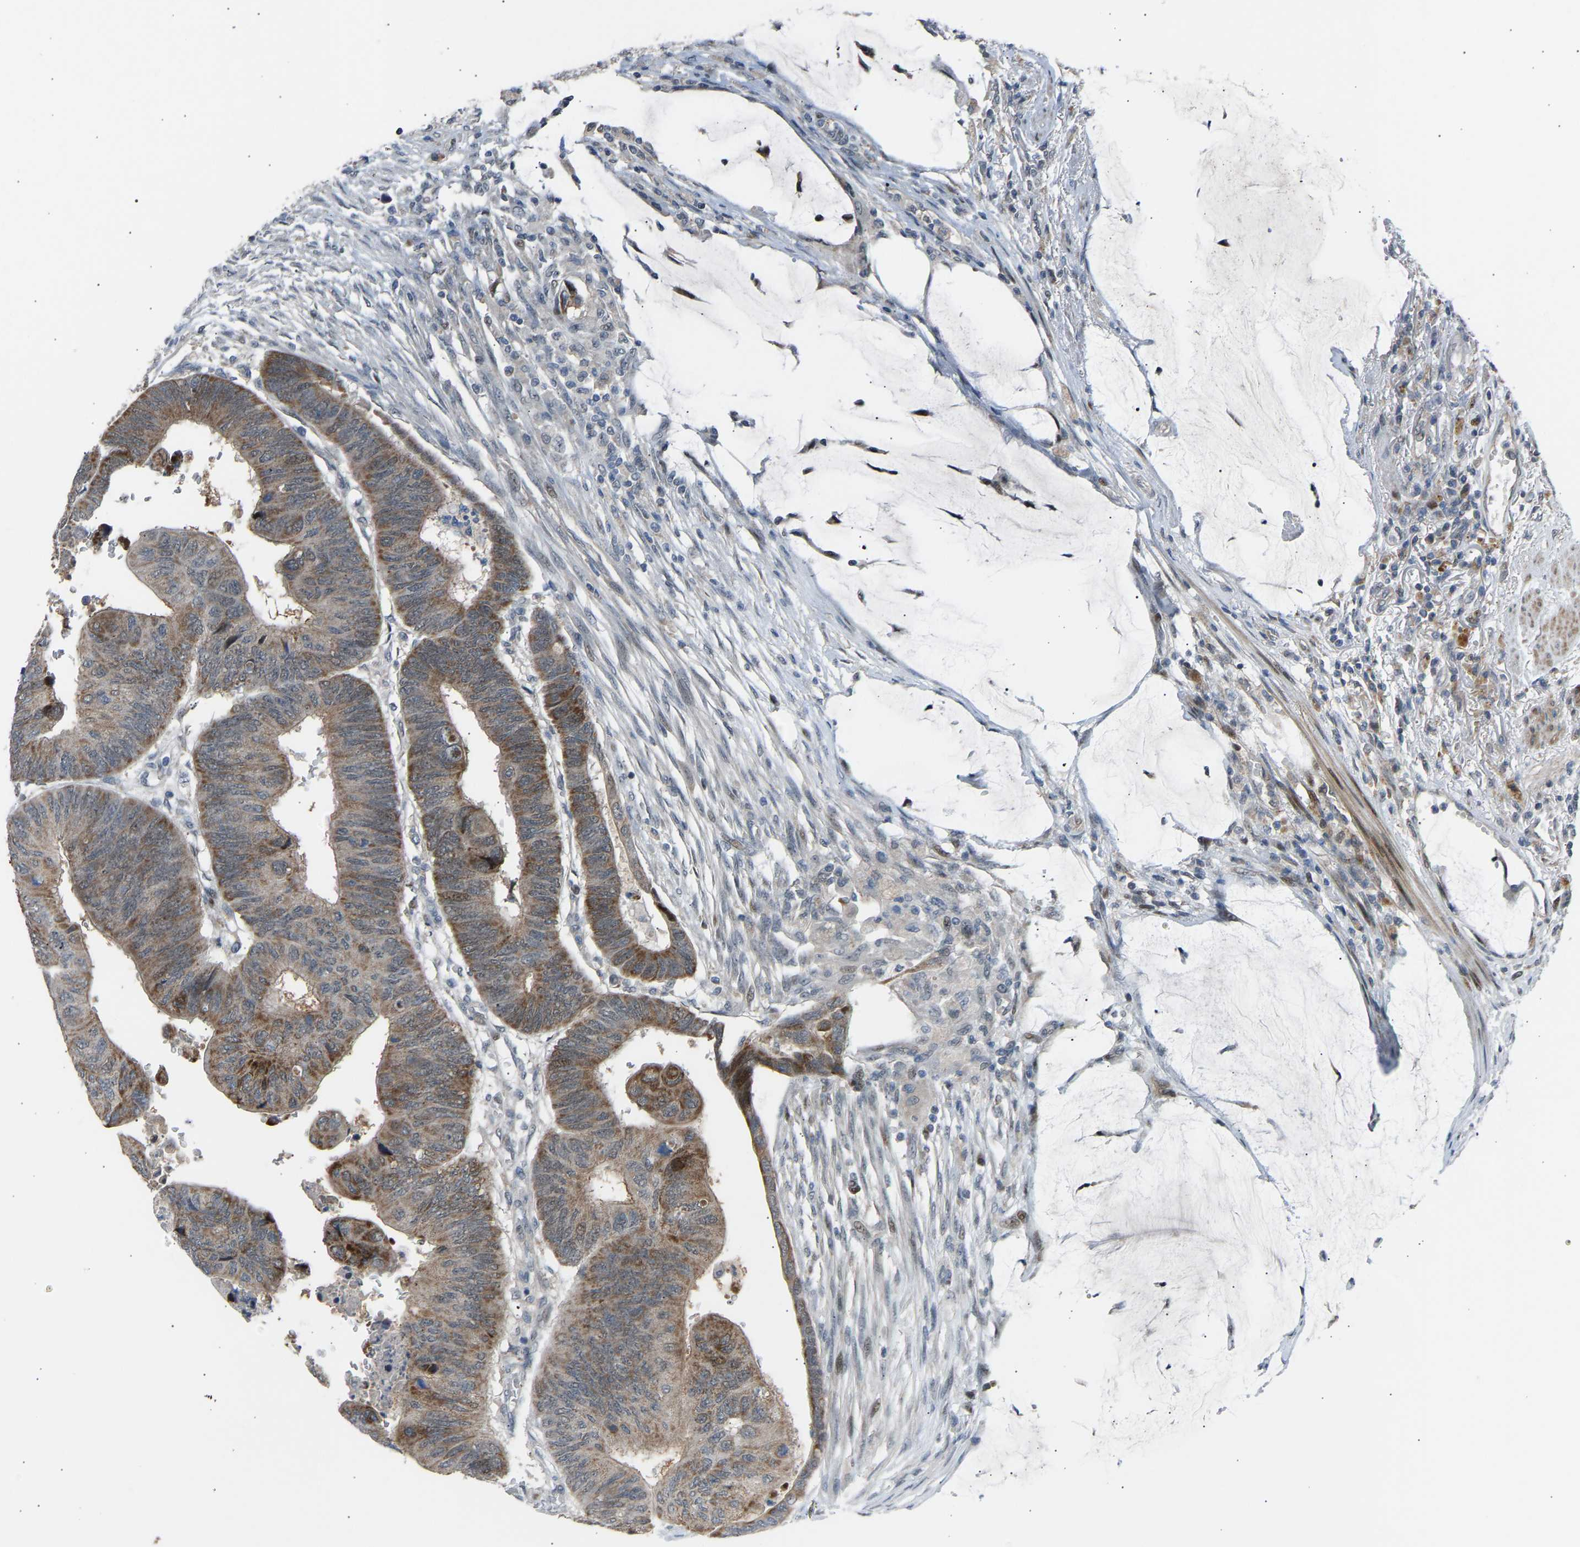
{"staining": {"intensity": "moderate", "quantity": ">75%", "location": "cytoplasmic/membranous"}, "tissue": "colorectal cancer", "cell_type": "Tumor cells", "image_type": "cancer", "snomed": [{"axis": "morphology", "description": "Normal tissue, NOS"}, {"axis": "morphology", "description": "Adenocarcinoma, NOS"}, {"axis": "topography", "description": "Rectum"}, {"axis": "topography", "description": "Peripheral nerve tissue"}], "caption": "Adenocarcinoma (colorectal) stained with a protein marker exhibits moderate staining in tumor cells.", "gene": "VPS41", "patient": {"sex": "male", "age": 92}}